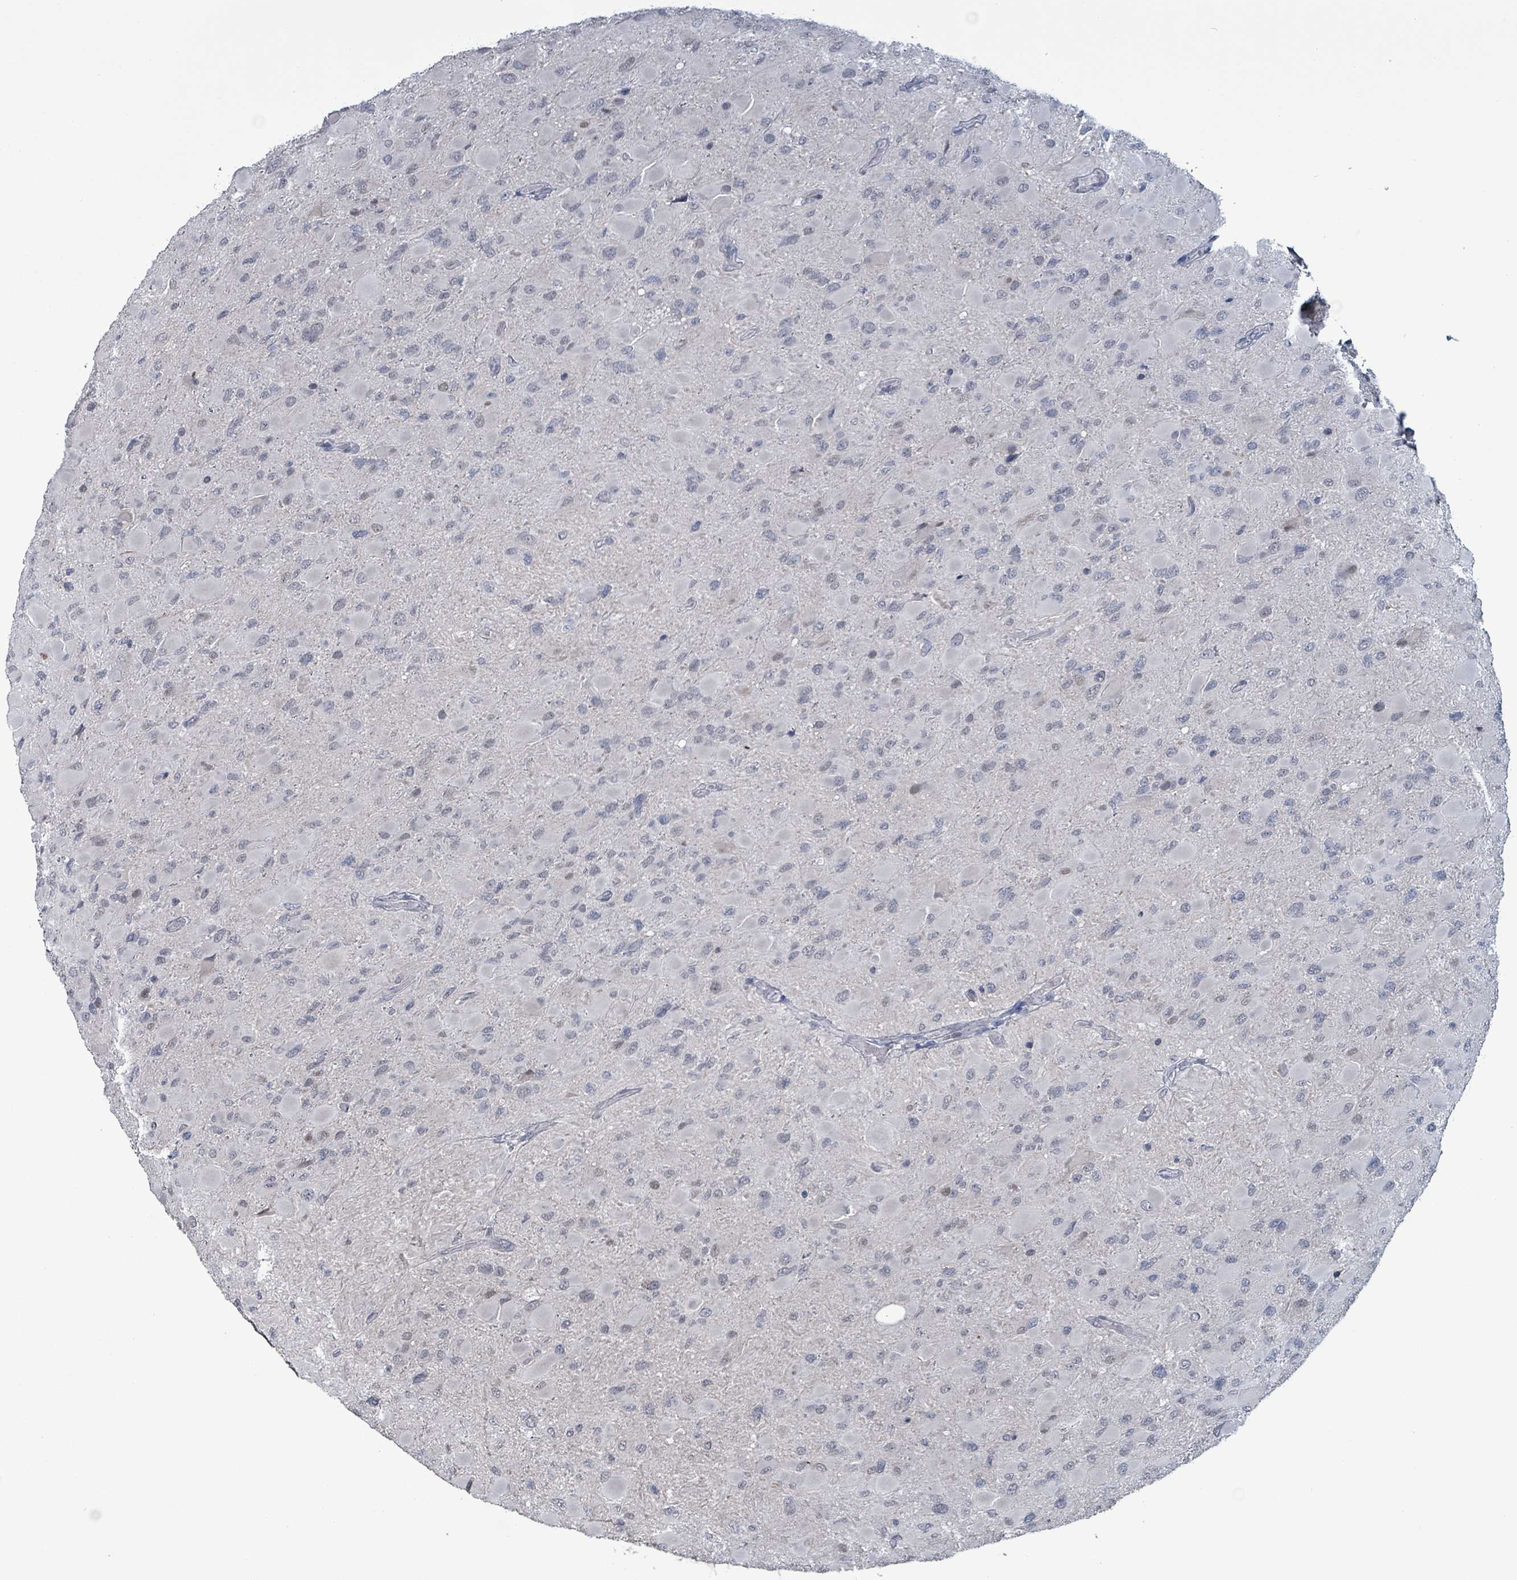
{"staining": {"intensity": "weak", "quantity": "<25%", "location": "nuclear"}, "tissue": "glioma", "cell_type": "Tumor cells", "image_type": "cancer", "snomed": [{"axis": "morphology", "description": "Glioma, malignant, High grade"}, {"axis": "topography", "description": "Cerebral cortex"}], "caption": "This is an IHC micrograph of malignant high-grade glioma. There is no positivity in tumor cells.", "gene": "BIVM", "patient": {"sex": "female", "age": 36}}